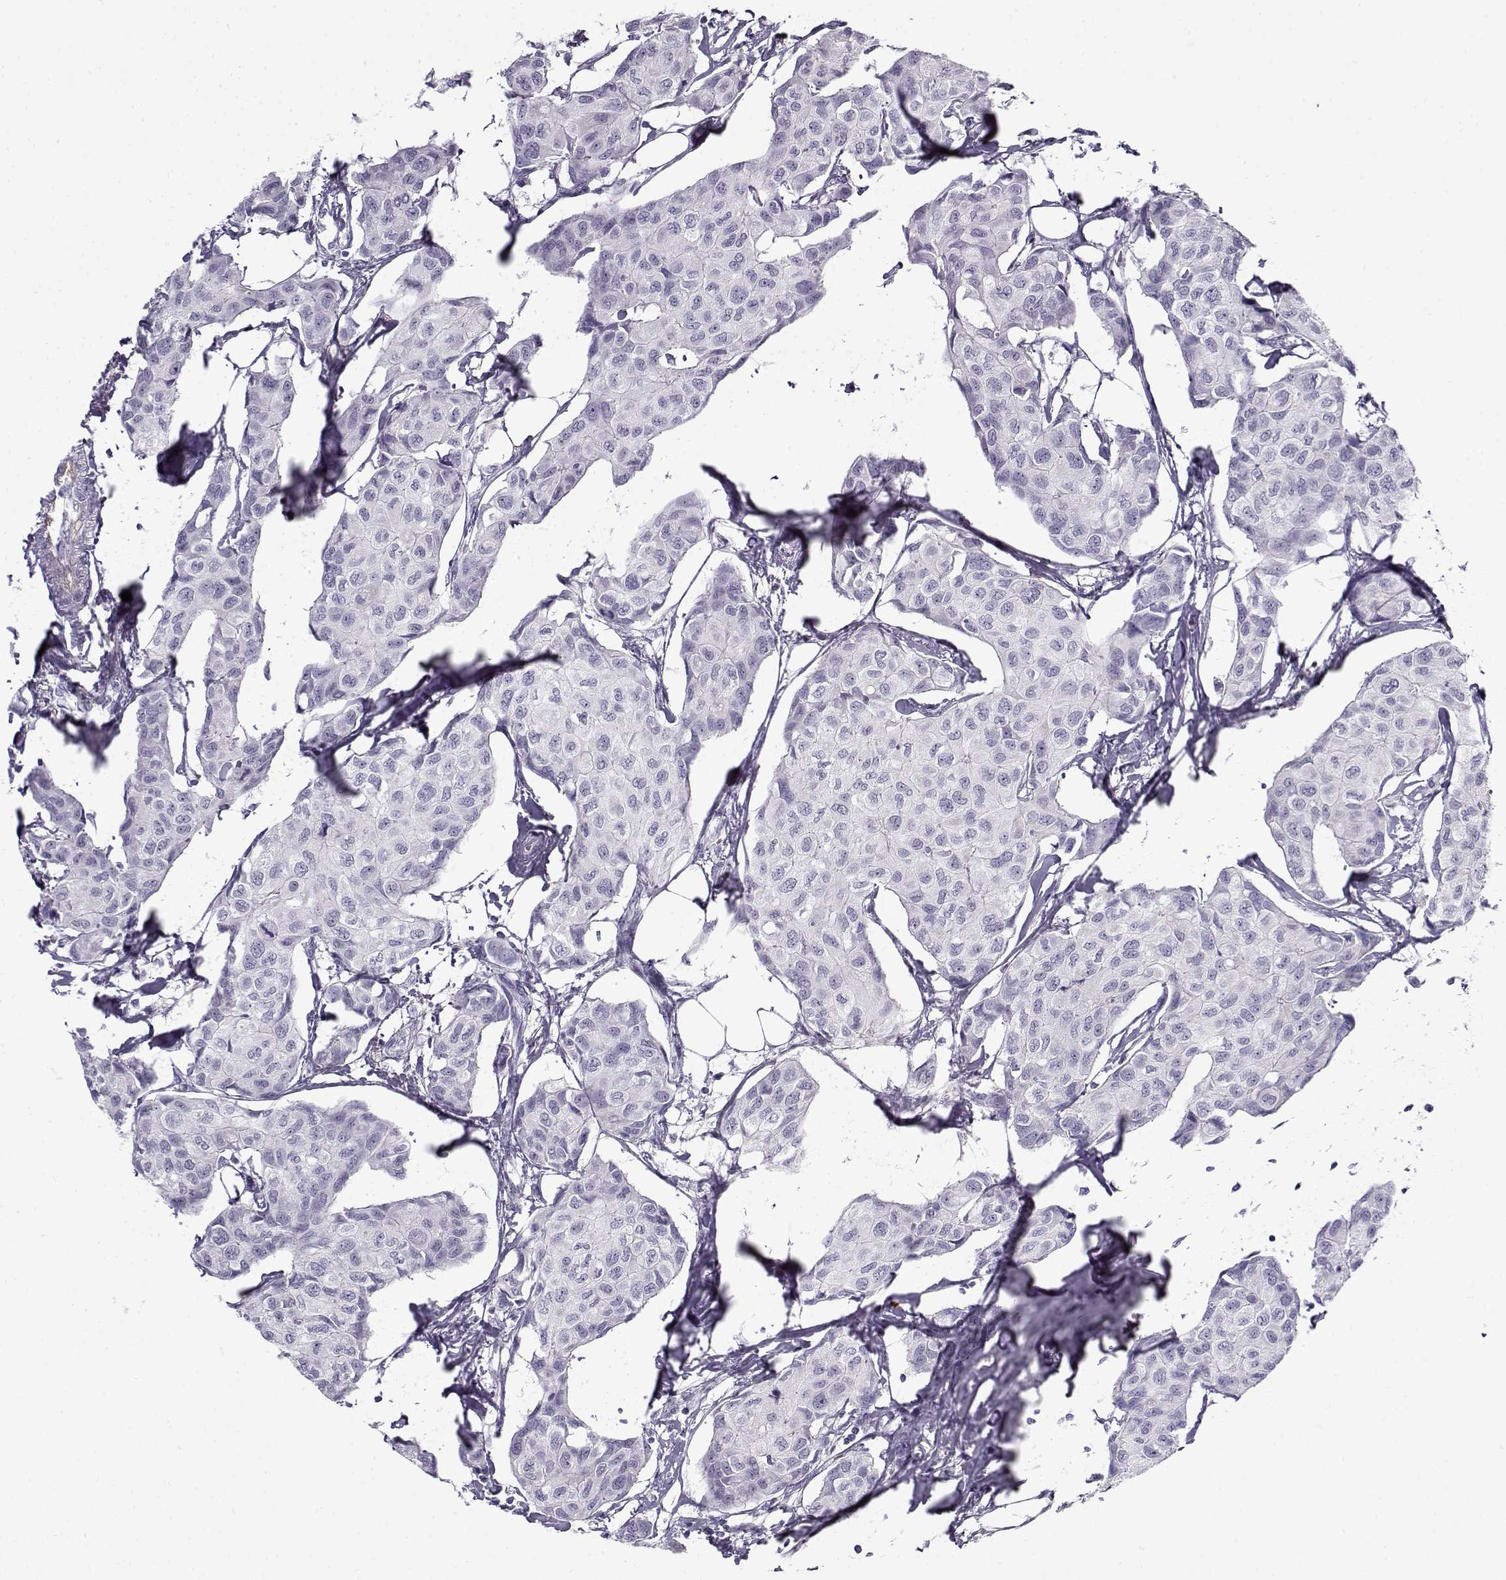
{"staining": {"intensity": "negative", "quantity": "none", "location": "none"}, "tissue": "breast cancer", "cell_type": "Tumor cells", "image_type": "cancer", "snomed": [{"axis": "morphology", "description": "Duct carcinoma"}, {"axis": "topography", "description": "Breast"}], "caption": "Image shows no protein positivity in tumor cells of breast invasive ductal carcinoma tissue.", "gene": "GTSF1L", "patient": {"sex": "female", "age": 80}}